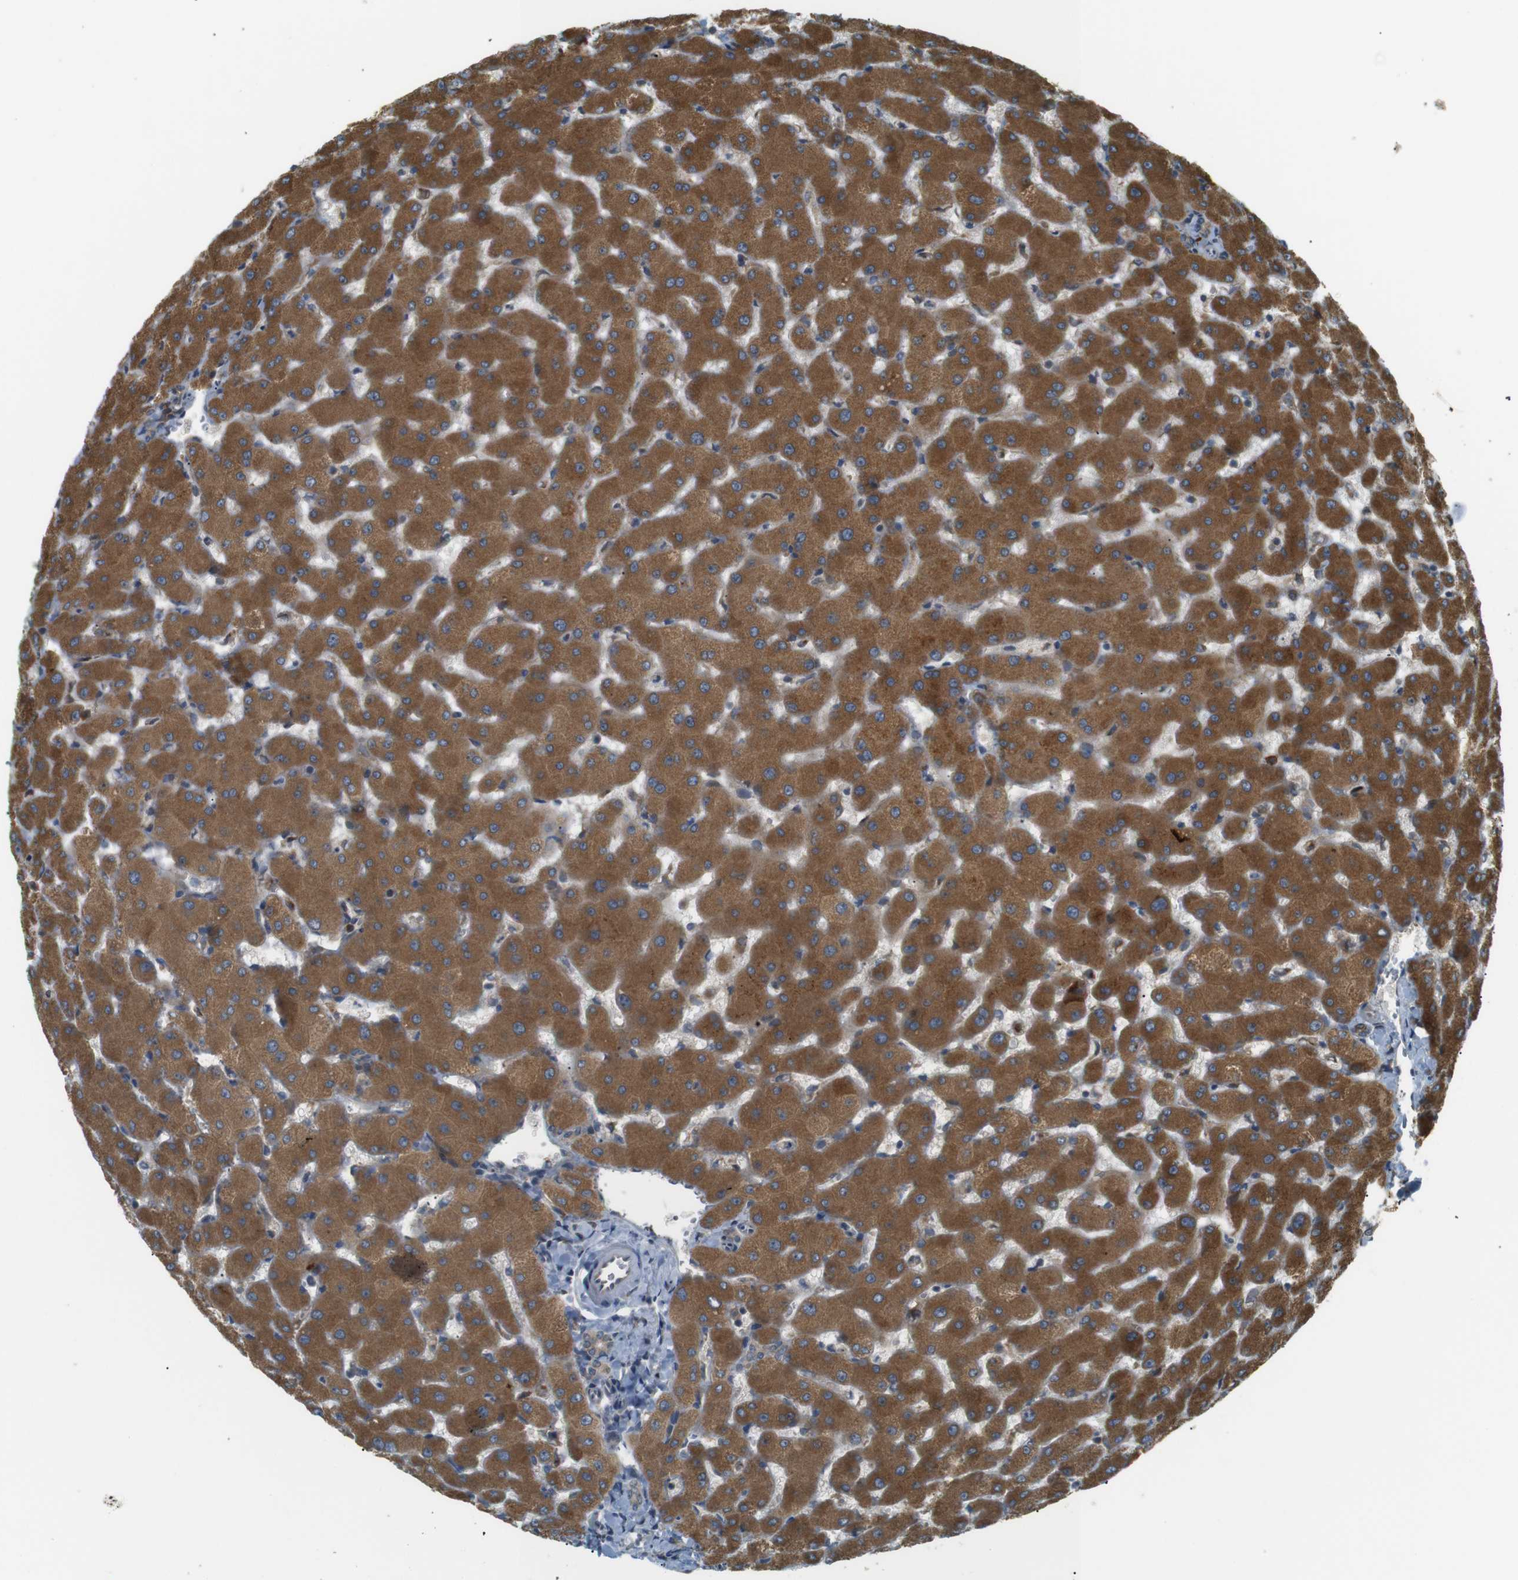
{"staining": {"intensity": "moderate", "quantity": ">75%", "location": "cytoplasmic/membranous"}, "tissue": "liver", "cell_type": "Cholangiocytes", "image_type": "normal", "snomed": [{"axis": "morphology", "description": "Normal tissue, NOS"}, {"axis": "topography", "description": "Liver"}], "caption": "Brown immunohistochemical staining in normal liver demonstrates moderate cytoplasmic/membranous expression in about >75% of cholangiocytes. The staining was performed using DAB (3,3'-diaminobenzidine), with brown indicating positive protein expression. Nuclei are stained blue with hematoxylin.", "gene": "TMED4", "patient": {"sex": "female", "age": 63}}